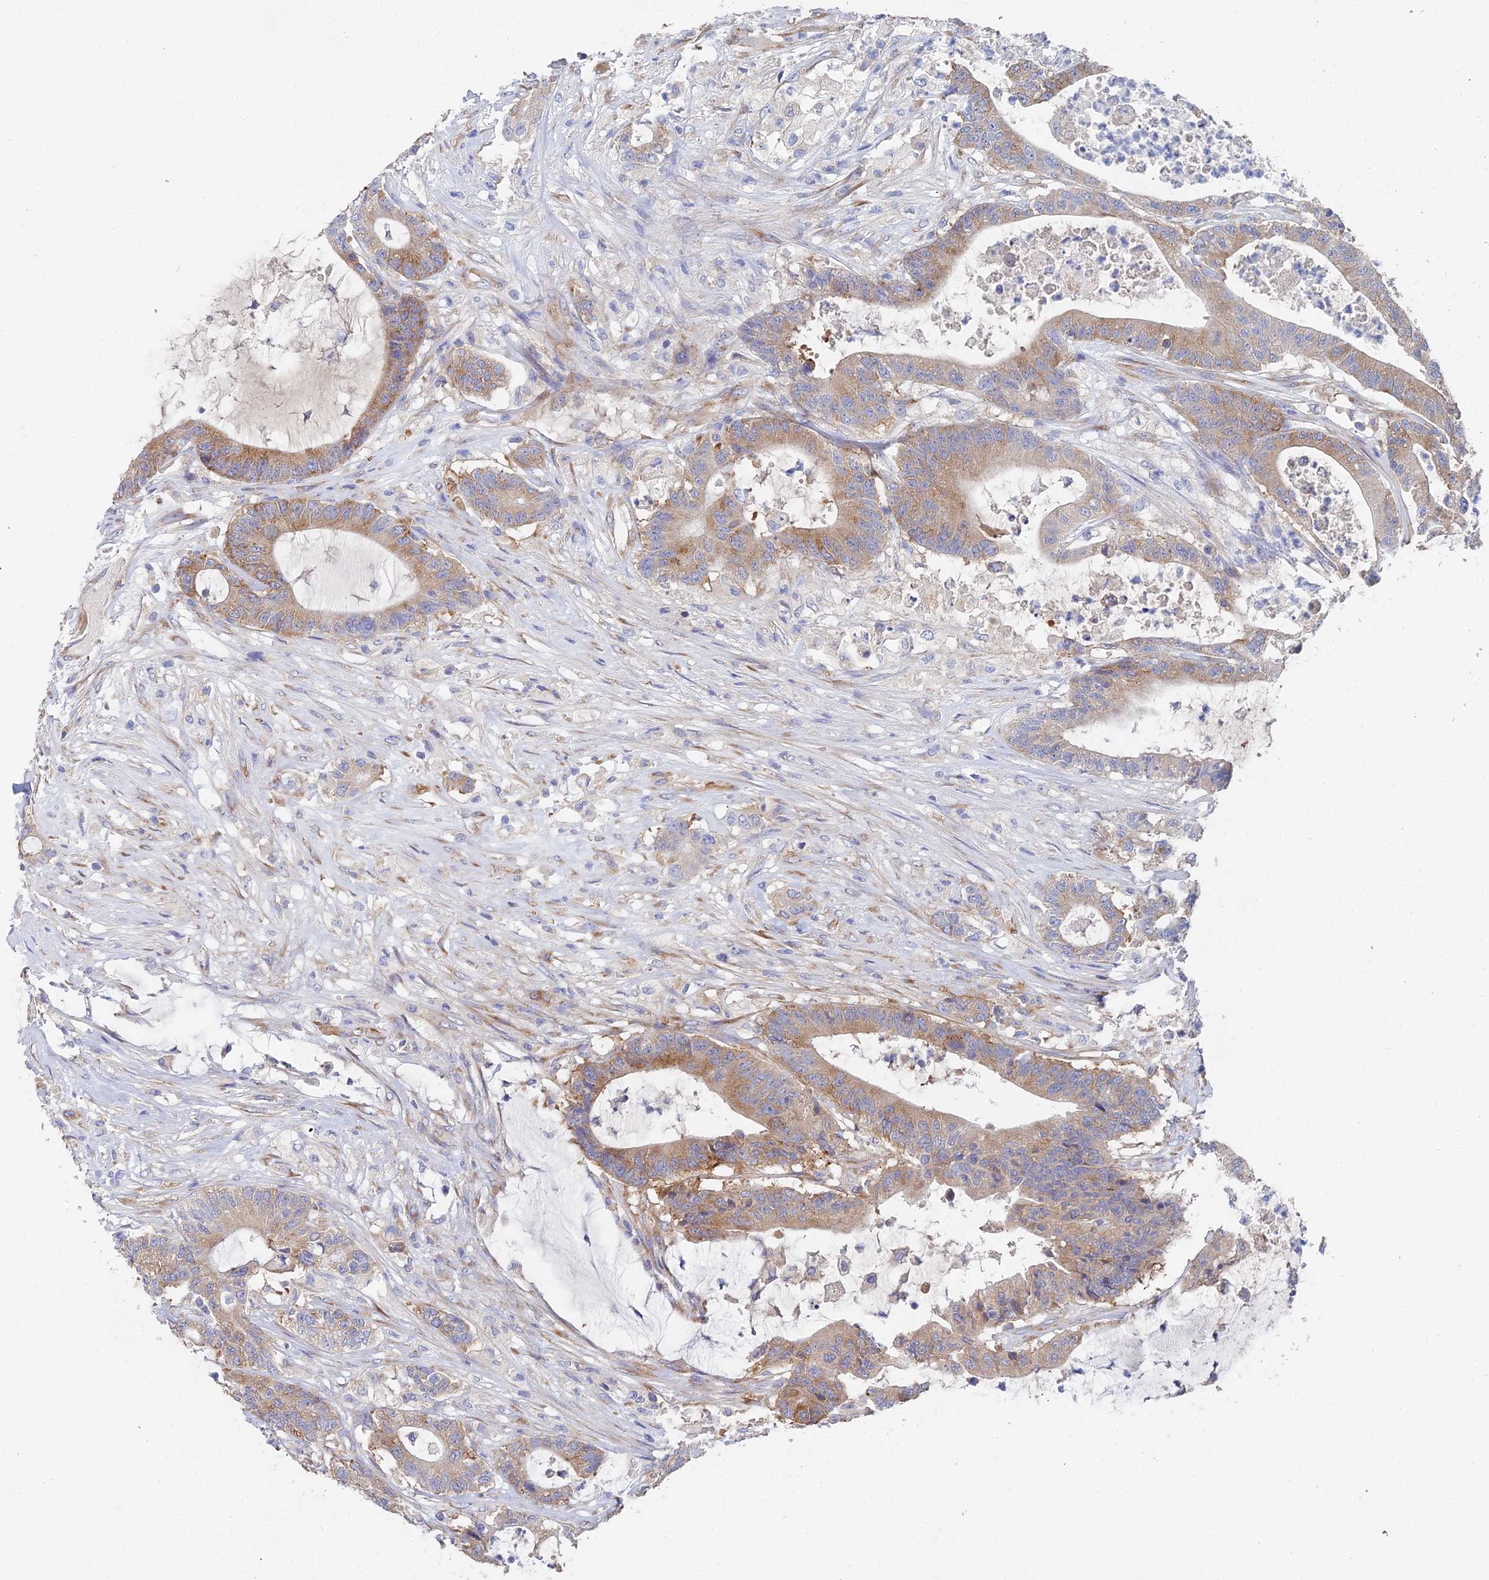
{"staining": {"intensity": "moderate", "quantity": ">75%", "location": "cytoplasmic/membranous"}, "tissue": "colorectal cancer", "cell_type": "Tumor cells", "image_type": "cancer", "snomed": [{"axis": "morphology", "description": "Adenocarcinoma, NOS"}, {"axis": "topography", "description": "Colon"}], "caption": "Immunohistochemistry photomicrograph of human colorectal adenocarcinoma stained for a protein (brown), which displays medium levels of moderate cytoplasmic/membranous expression in about >75% of tumor cells.", "gene": "ELOF1", "patient": {"sex": "female", "age": 84}}